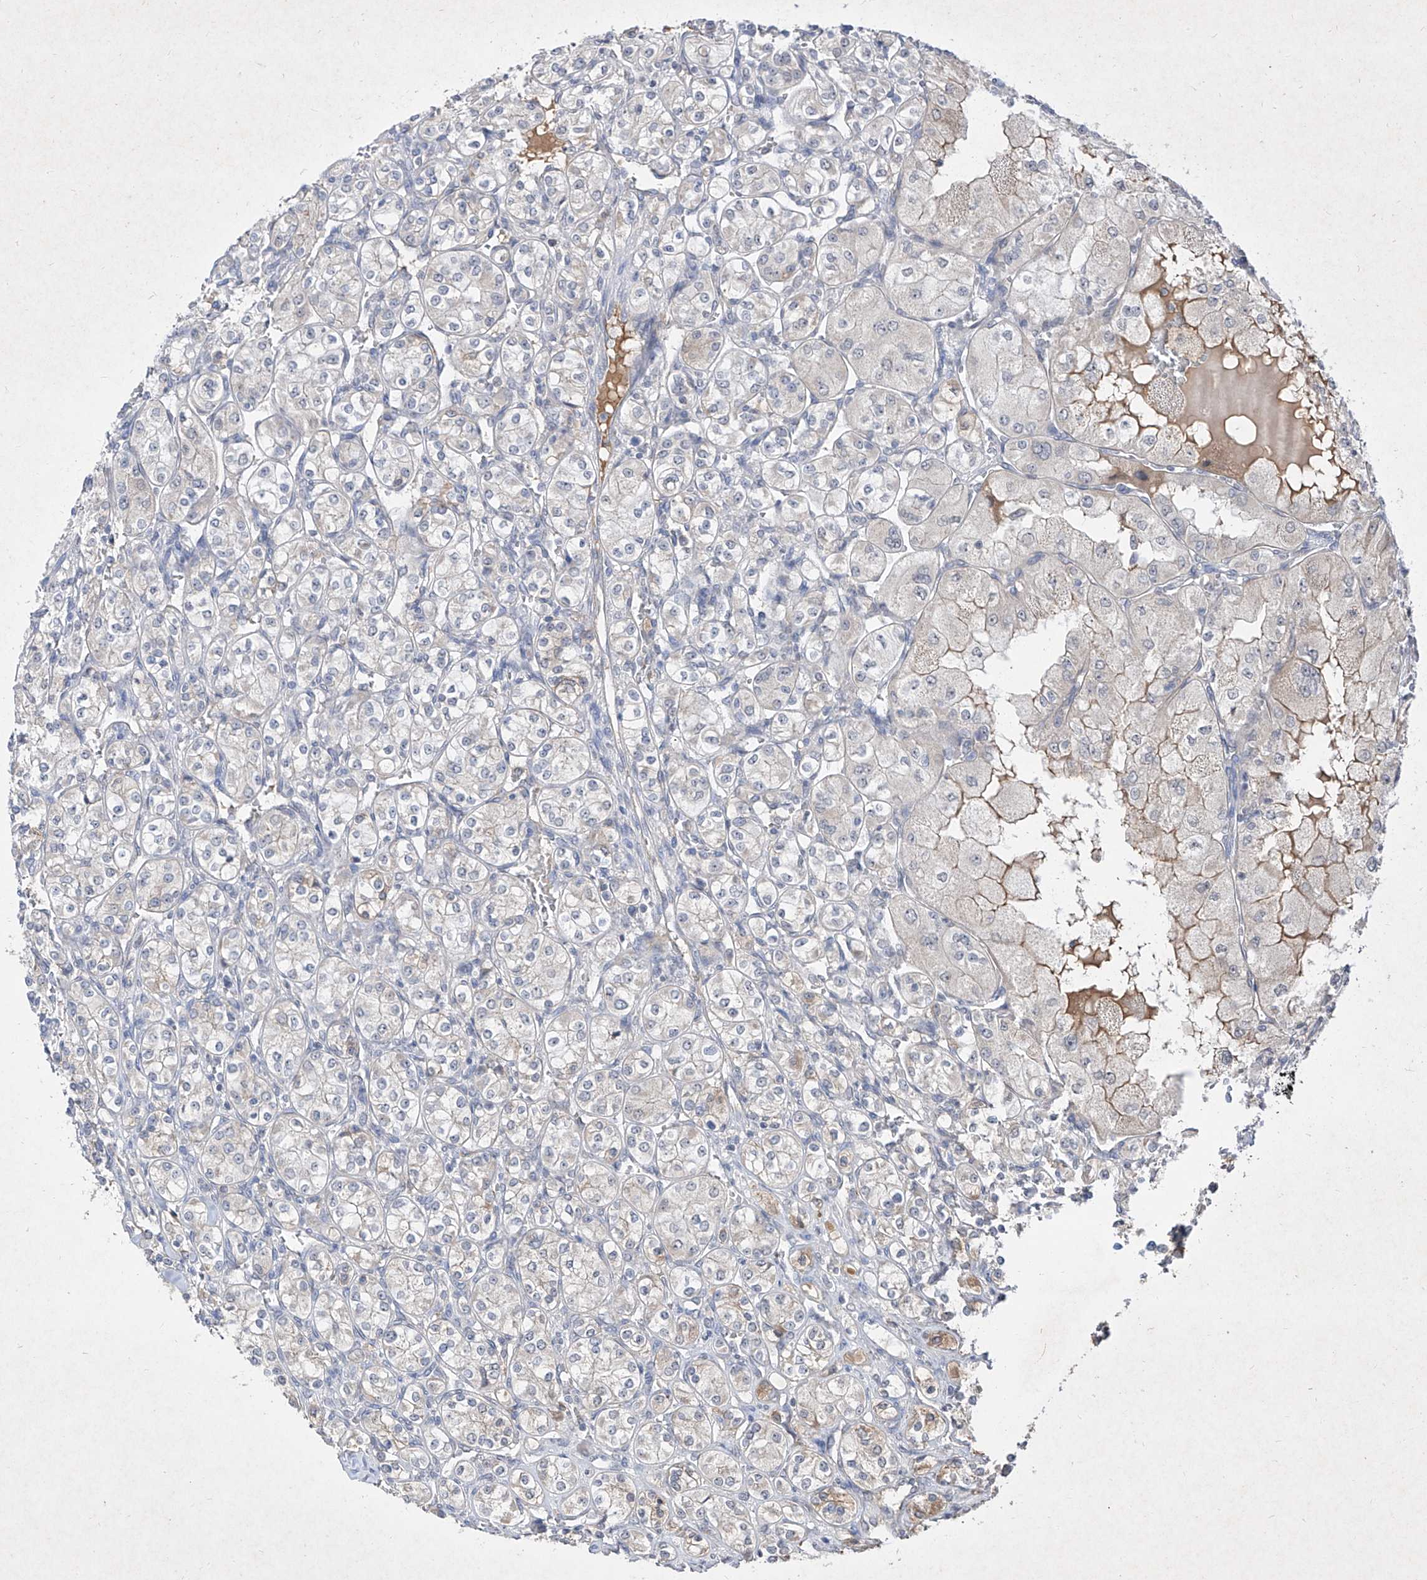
{"staining": {"intensity": "negative", "quantity": "none", "location": "none"}, "tissue": "renal cancer", "cell_type": "Tumor cells", "image_type": "cancer", "snomed": [{"axis": "morphology", "description": "Adenocarcinoma, NOS"}, {"axis": "topography", "description": "Kidney"}], "caption": "DAB immunohistochemical staining of human renal adenocarcinoma shows no significant expression in tumor cells.", "gene": "C4A", "patient": {"sex": "male", "age": 77}}